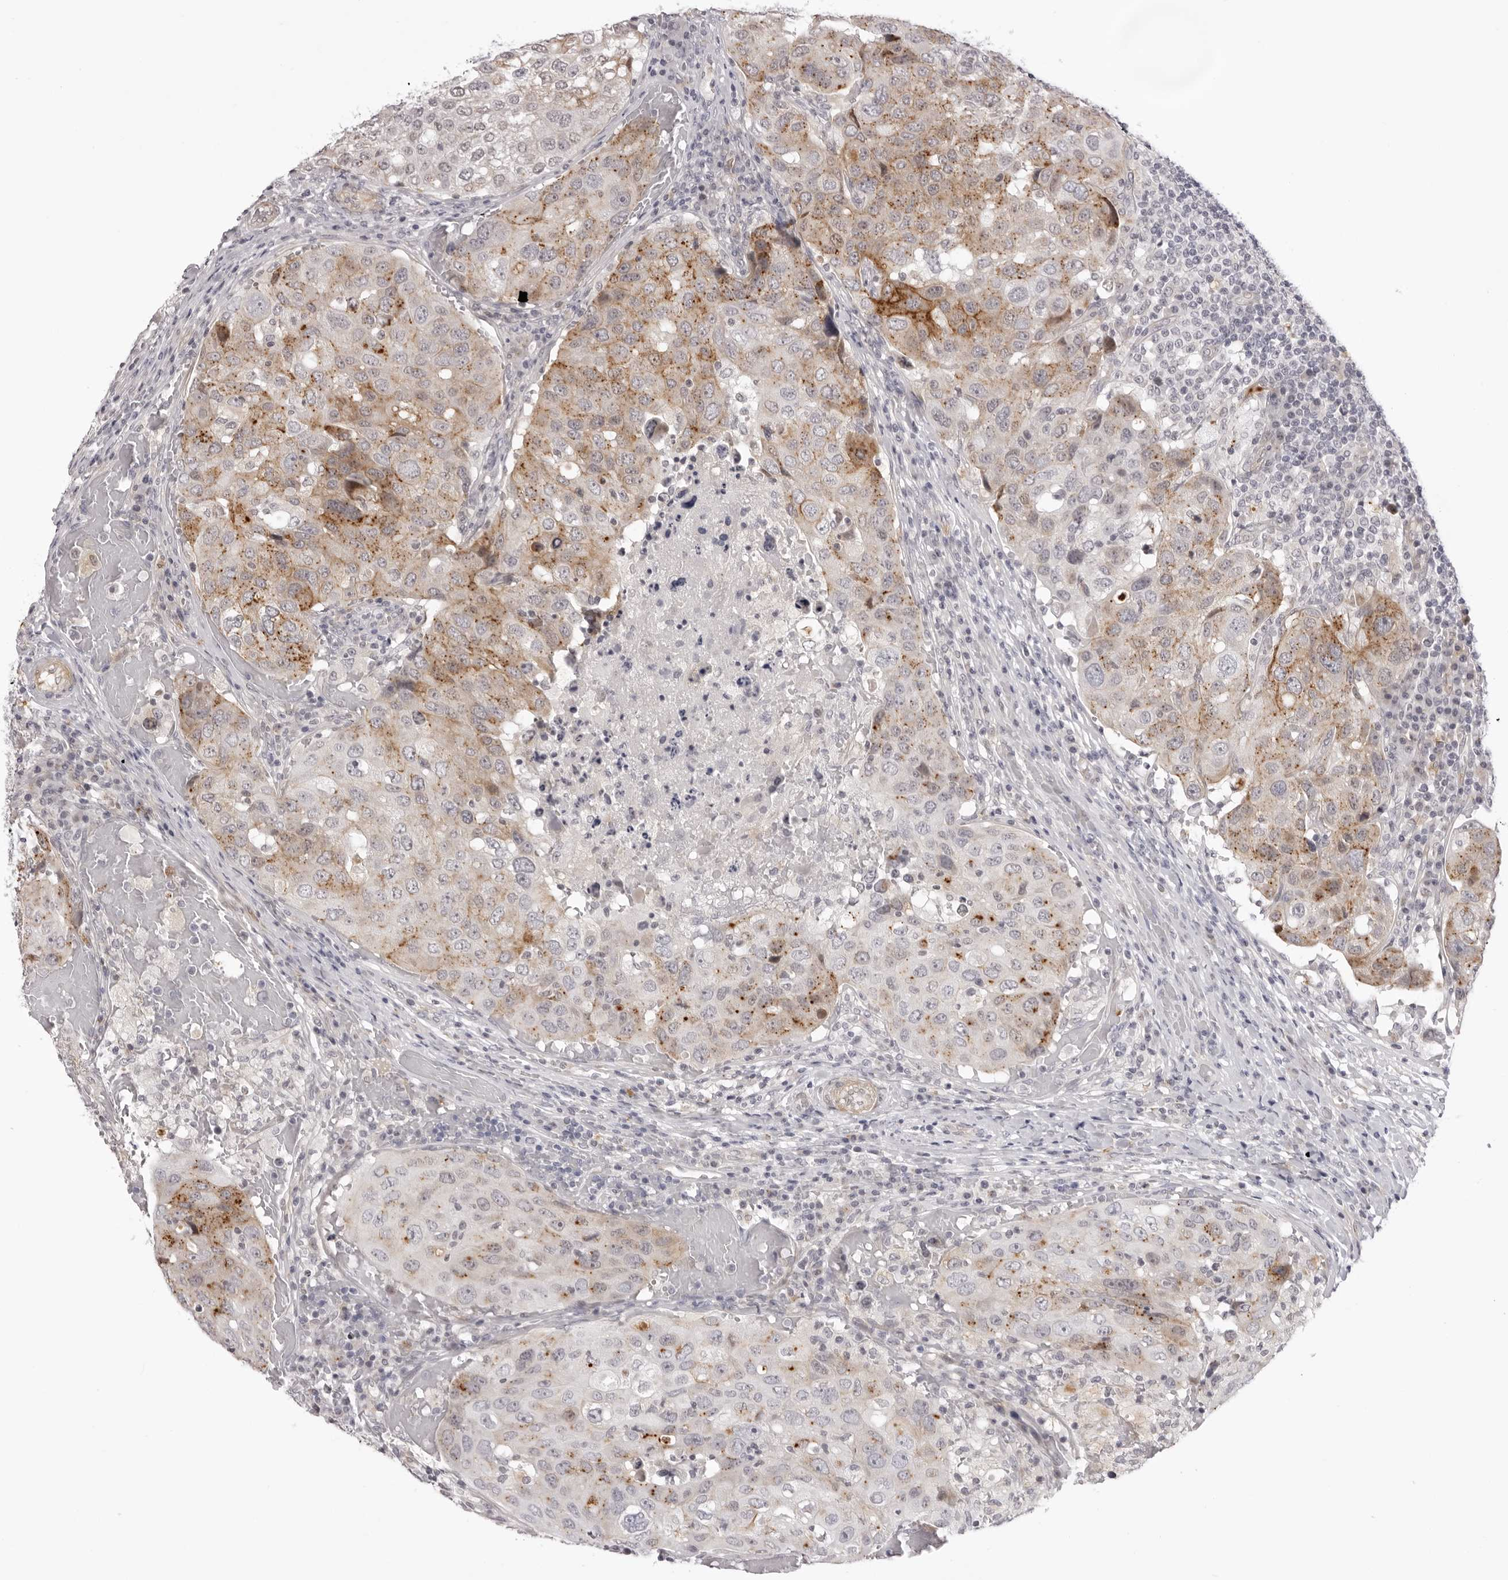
{"staining": {"intensity": "moderate", "quantity": "25%-75%", "location": "cytoplasmic/membranous,nuclear"}, "tissue": "urothelial cancer", "cell_type": "Tumor cells", "image_type": "cancer", "snomed": [{"axis": "morphology", "description": "Urothelial carcinoma, High grade"}, {"axis": "topography", "description": "Lymph node"}, {"axis": "topography", "description": "Urinary bladder"}], "caption": "About 25%-75% of tumor cells in human urothelial cancer demonstrate moderate cytoplasmic/membranous and nuclear protein positivity as visualized by brown immunohistochemical staining.", "gene": "SUGCT", "patient": {"sex": "male", "age": 51}}